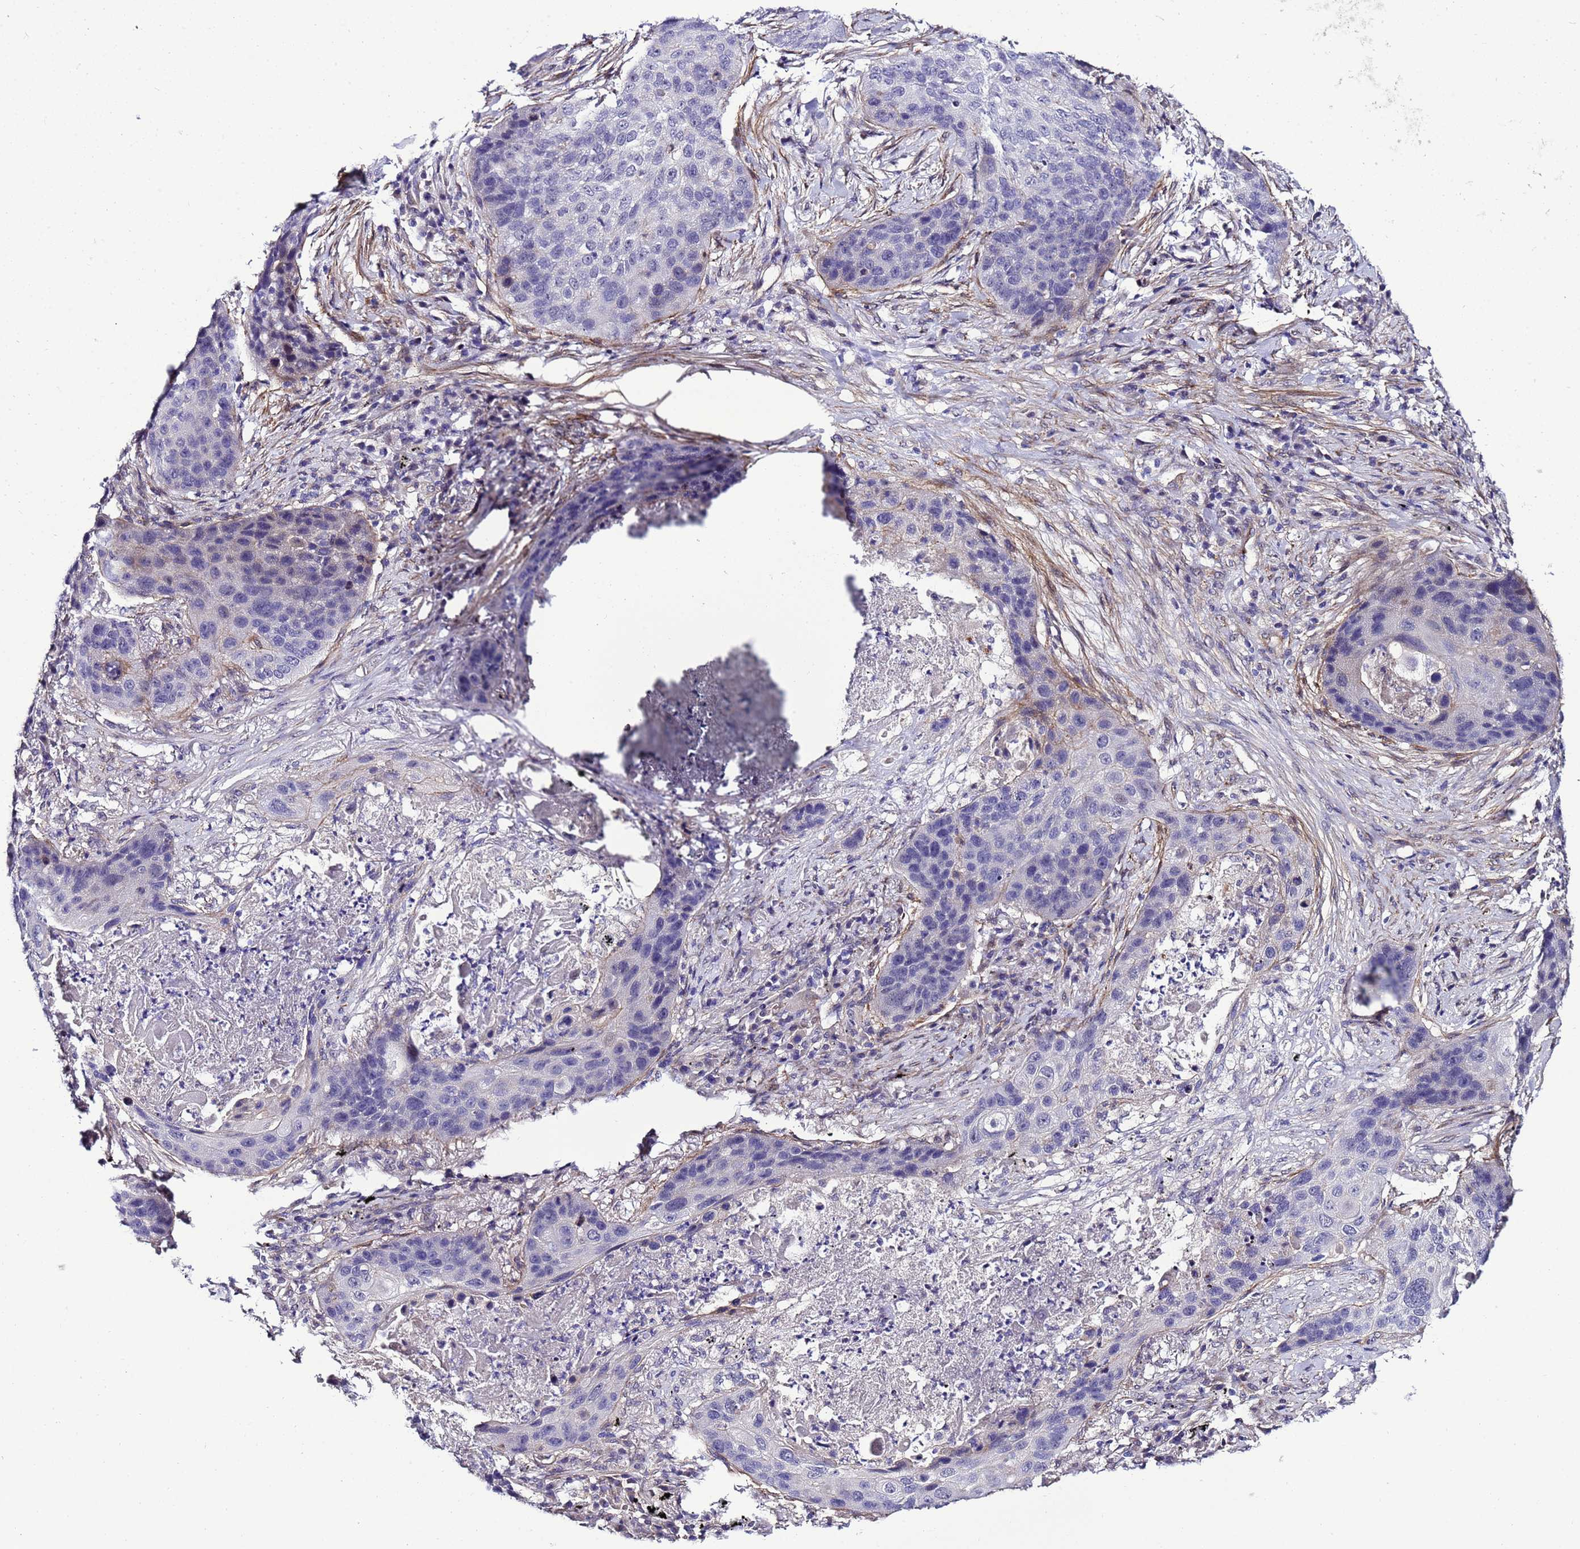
{"staining": {"intensity": "negative", "quantity": "none", "location": "none"}, "tissue": "lung cancer", "cell_type": "Tumor cells", "image_type": "cancer", "snomed": [{"axis": "morphology", "description": "Squamous cell carcinoma, NOS"}, {"axis": "topography", "description": "Lung"}], "caption": "Tumor cells show no significant expression in squamous cell carcinoma (lung).", "gene": "GZF1", "patient": {"sex": "female", "age": 63}}